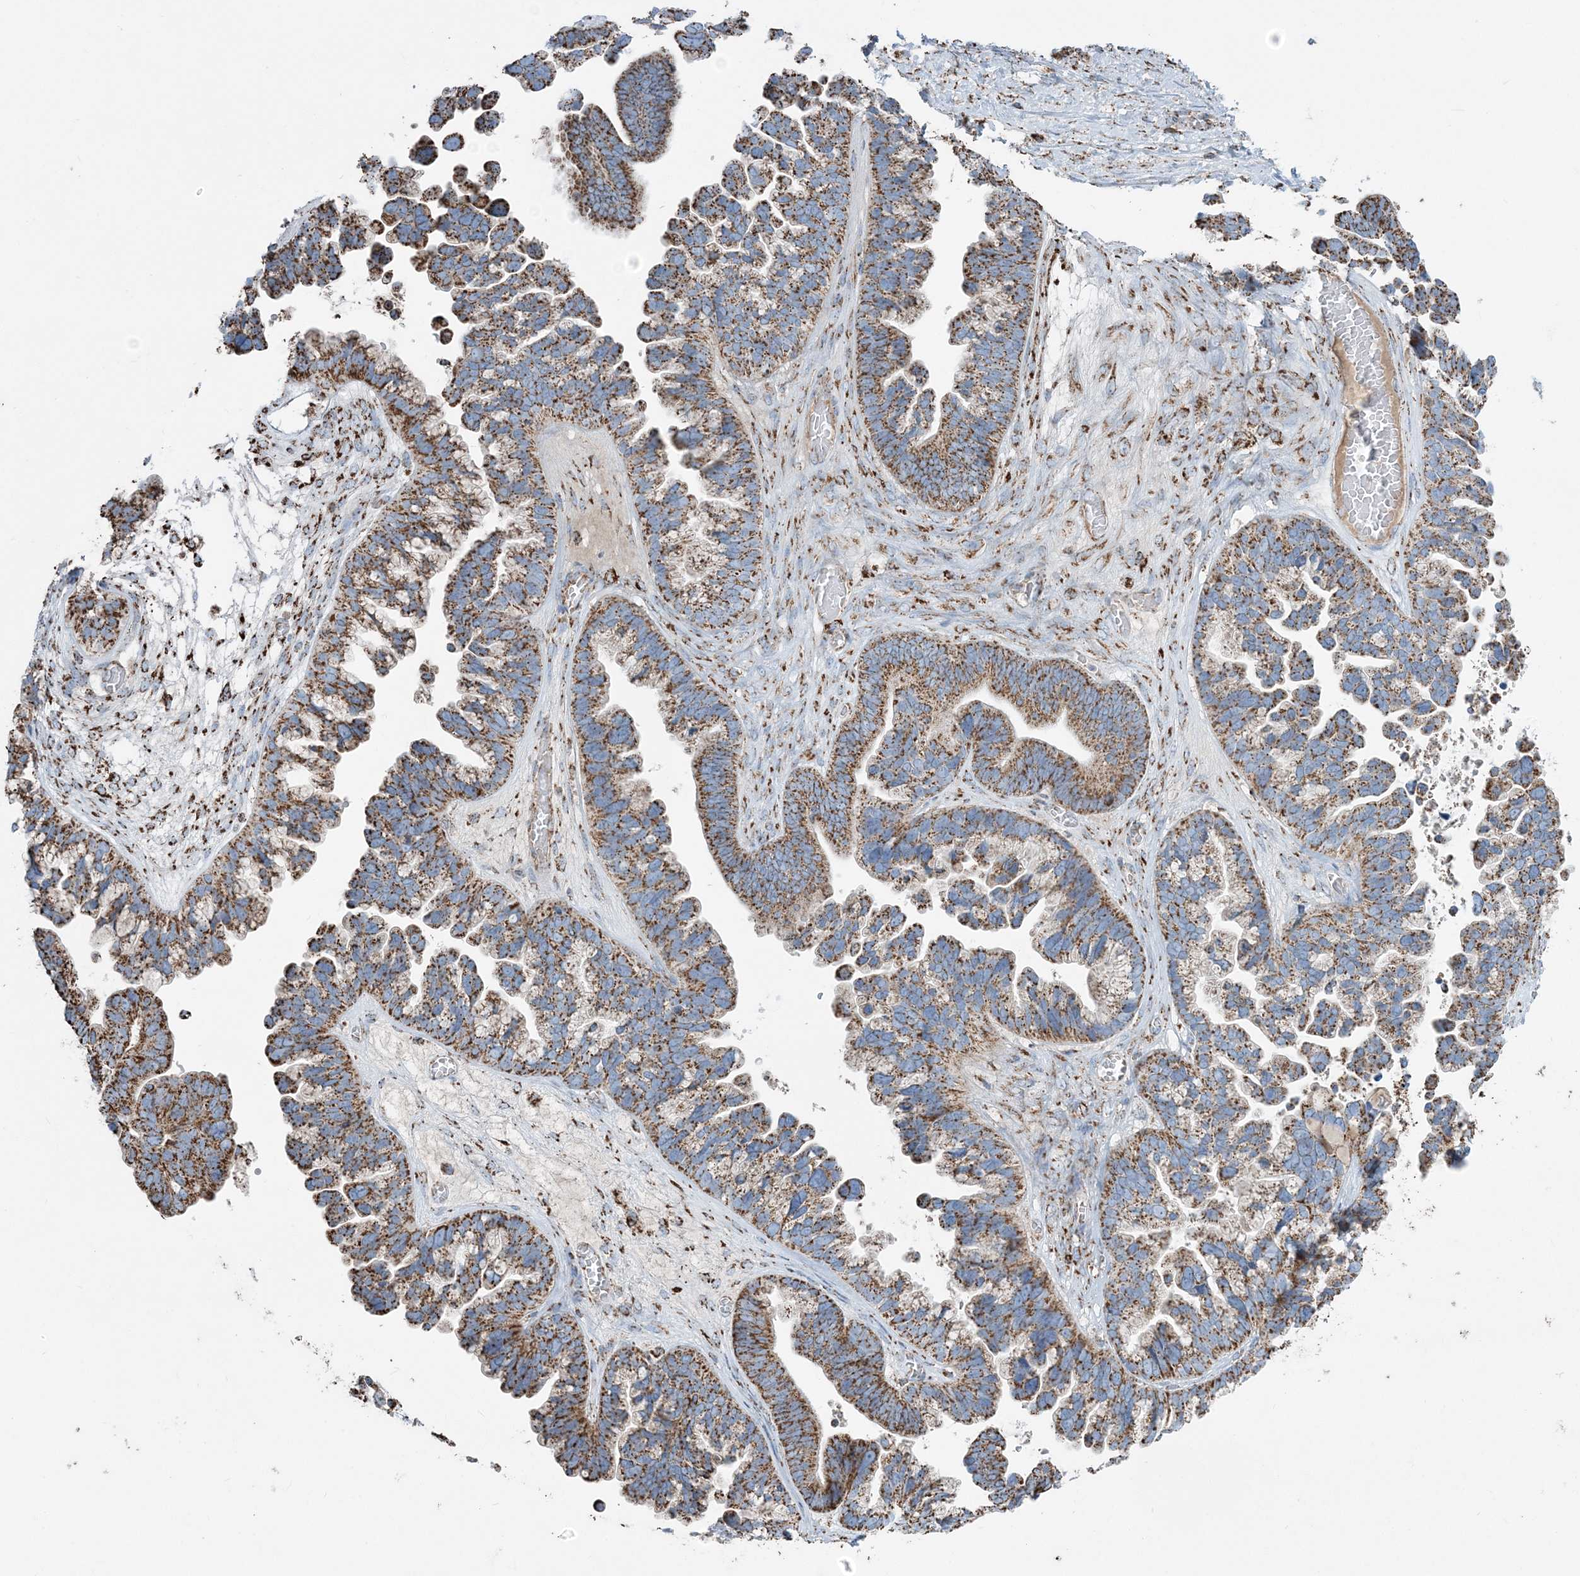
{"staining": {"intensity": "strong", "quantity": ">75%", "location": "cytoplasmic/membranous"}, "tissue": "ovarian cancer", "cell_type": "Tumor cells", "image_type": "cancer", "snomed": [{"axis": "morphology", "description": "Cystadenocarcinoma, serous, NOS"}, {"axis": "topography", "description": "Ovary"}], "caption": "Protein expression analysis of human ovarian cancer reveals strong cytoplasmic/membranous staining in about >75% of tumor cells. (DAB (3,3'-diaminobenzidine) IHC with brightfield microscopy, high magnification).", "gene": "RAB11FIP3", "patient": {"sex": "female", "age": 56}}